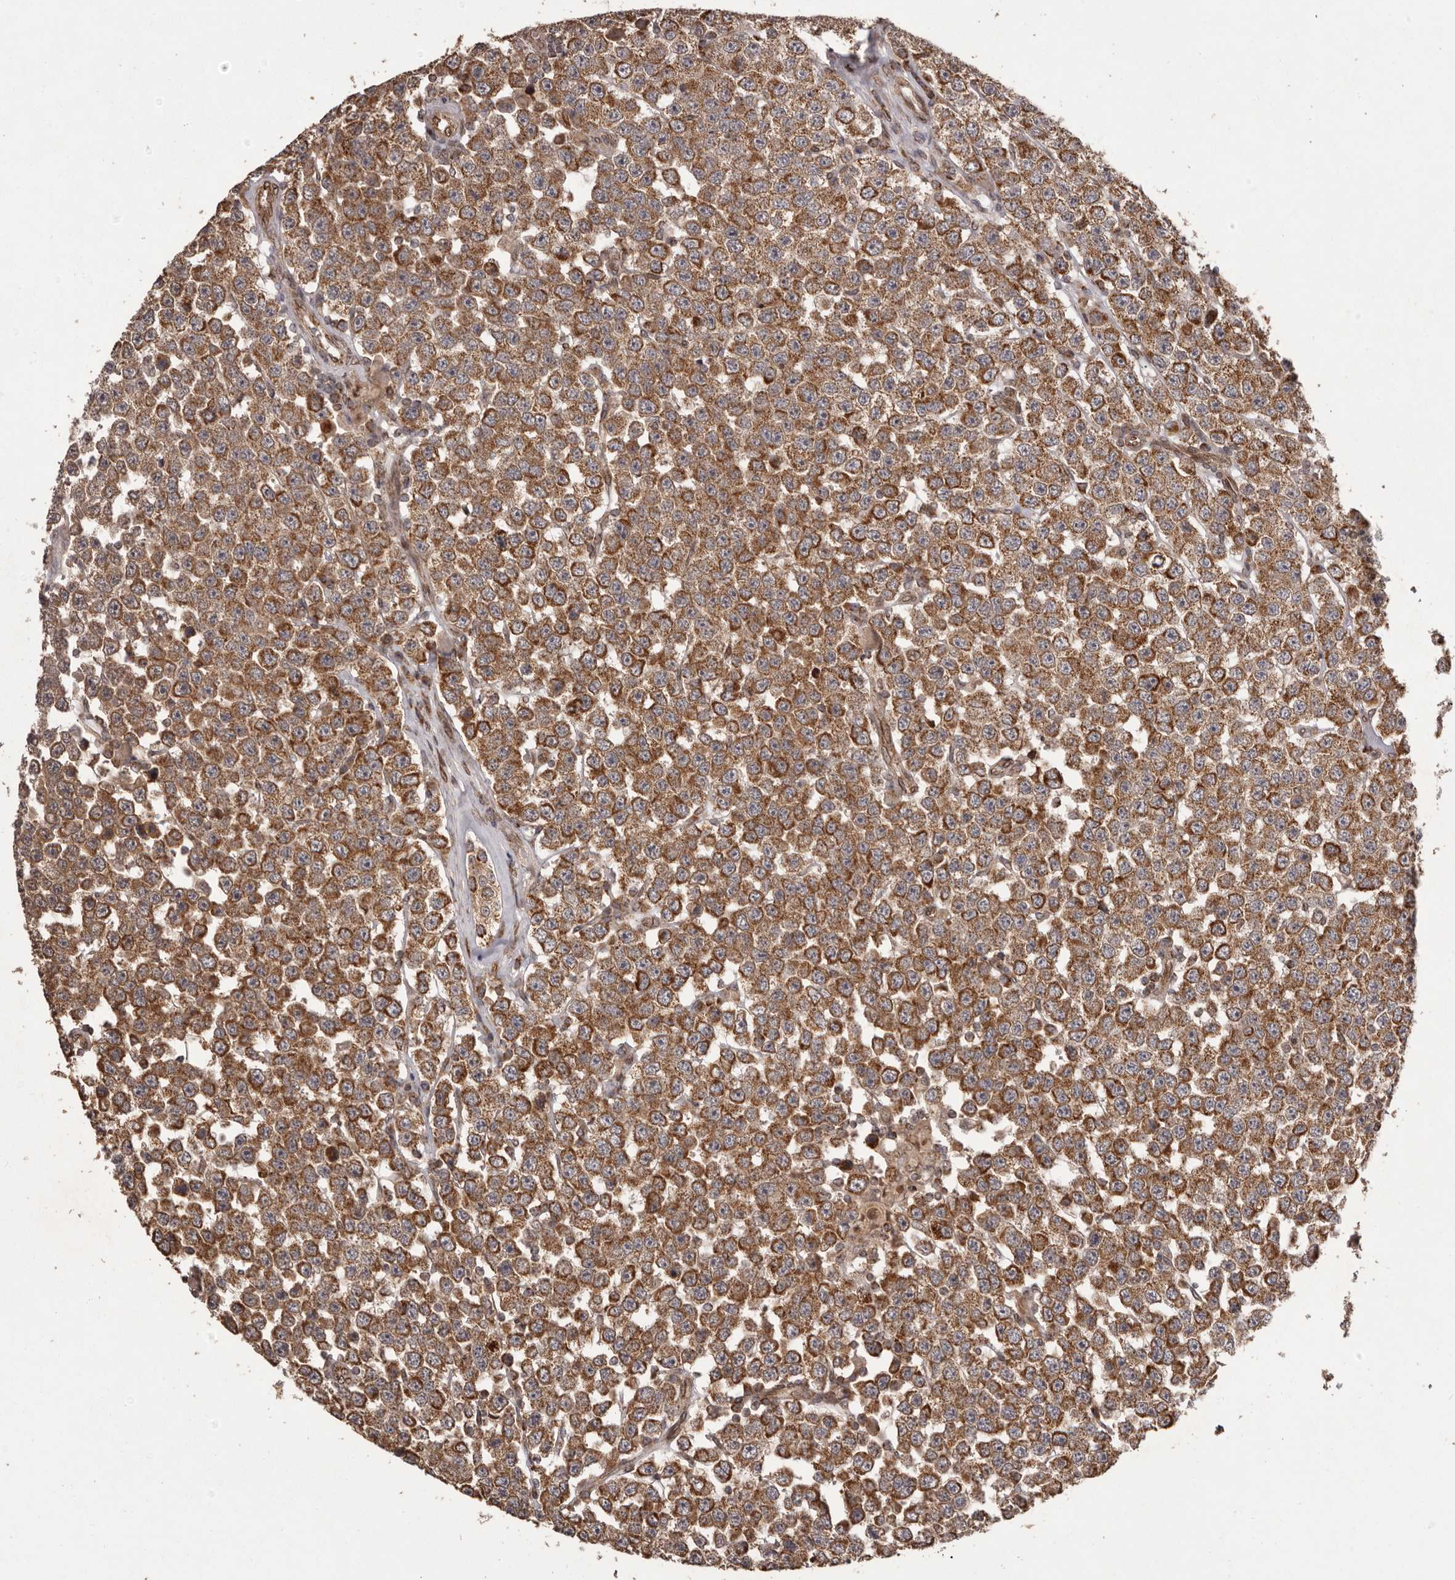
{"staining": {"intensity": "strong", "quantity": ">75%", "location": "cytoplasmic/membranous"}, "tissue": "testis cancer", "cell_type": "Tumor cells", "image_type": "cancer", "snomed": [{"axis": "morphology", "description": "Seminoma, NOS"}, {"axis": "topography", "description": "Testis"}], "caption": "A histopathology image of human testis cancer stained for a protein reveals strong cytoplasmic/membranous brown staining in tumor cells.", "gene": "CHRM2", "patient": {"sex": "male", "age": 28}}